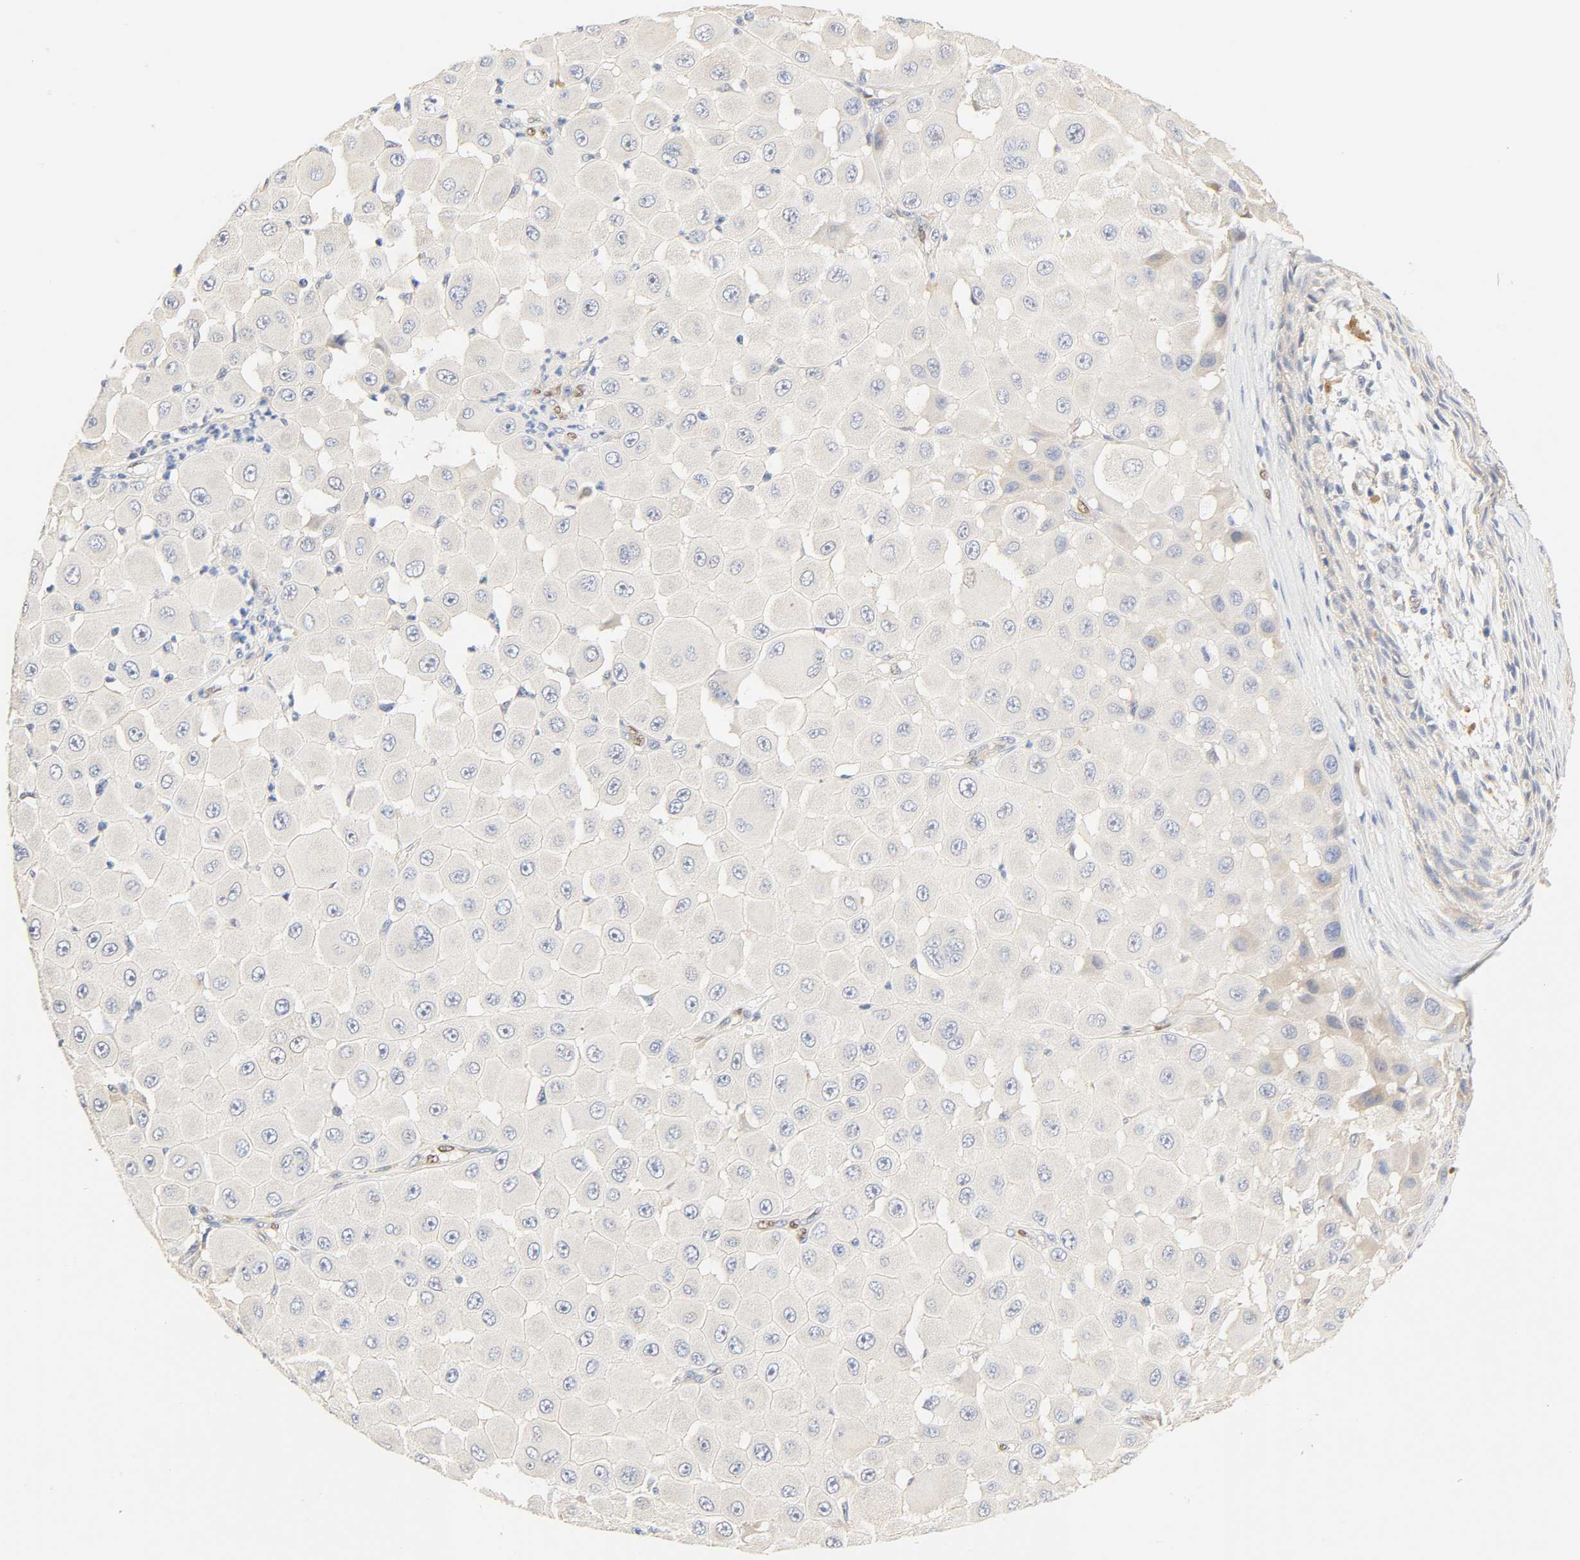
{"staining": {"intensity": "negative", "quantity": "none", "location": "none"}, "tissue": "melanoma", "cell_type": "Tumor cells", "image_type": "cancer", "snomed": [{"axis": "morphology", "description": "Malignant melanoma, NOS"}, {"axis": "topography", "description": "Skin"}], "caption": "The immunohistochemistry histopathology image has no significant positivity in tumor cells of melanoma tissue. (DAB immunohistochemistry (IHC) with hematoxylin counter stain).", "gene": "BORCS8-MEF2B", "patient": {"sex": "female", "age": 81}}